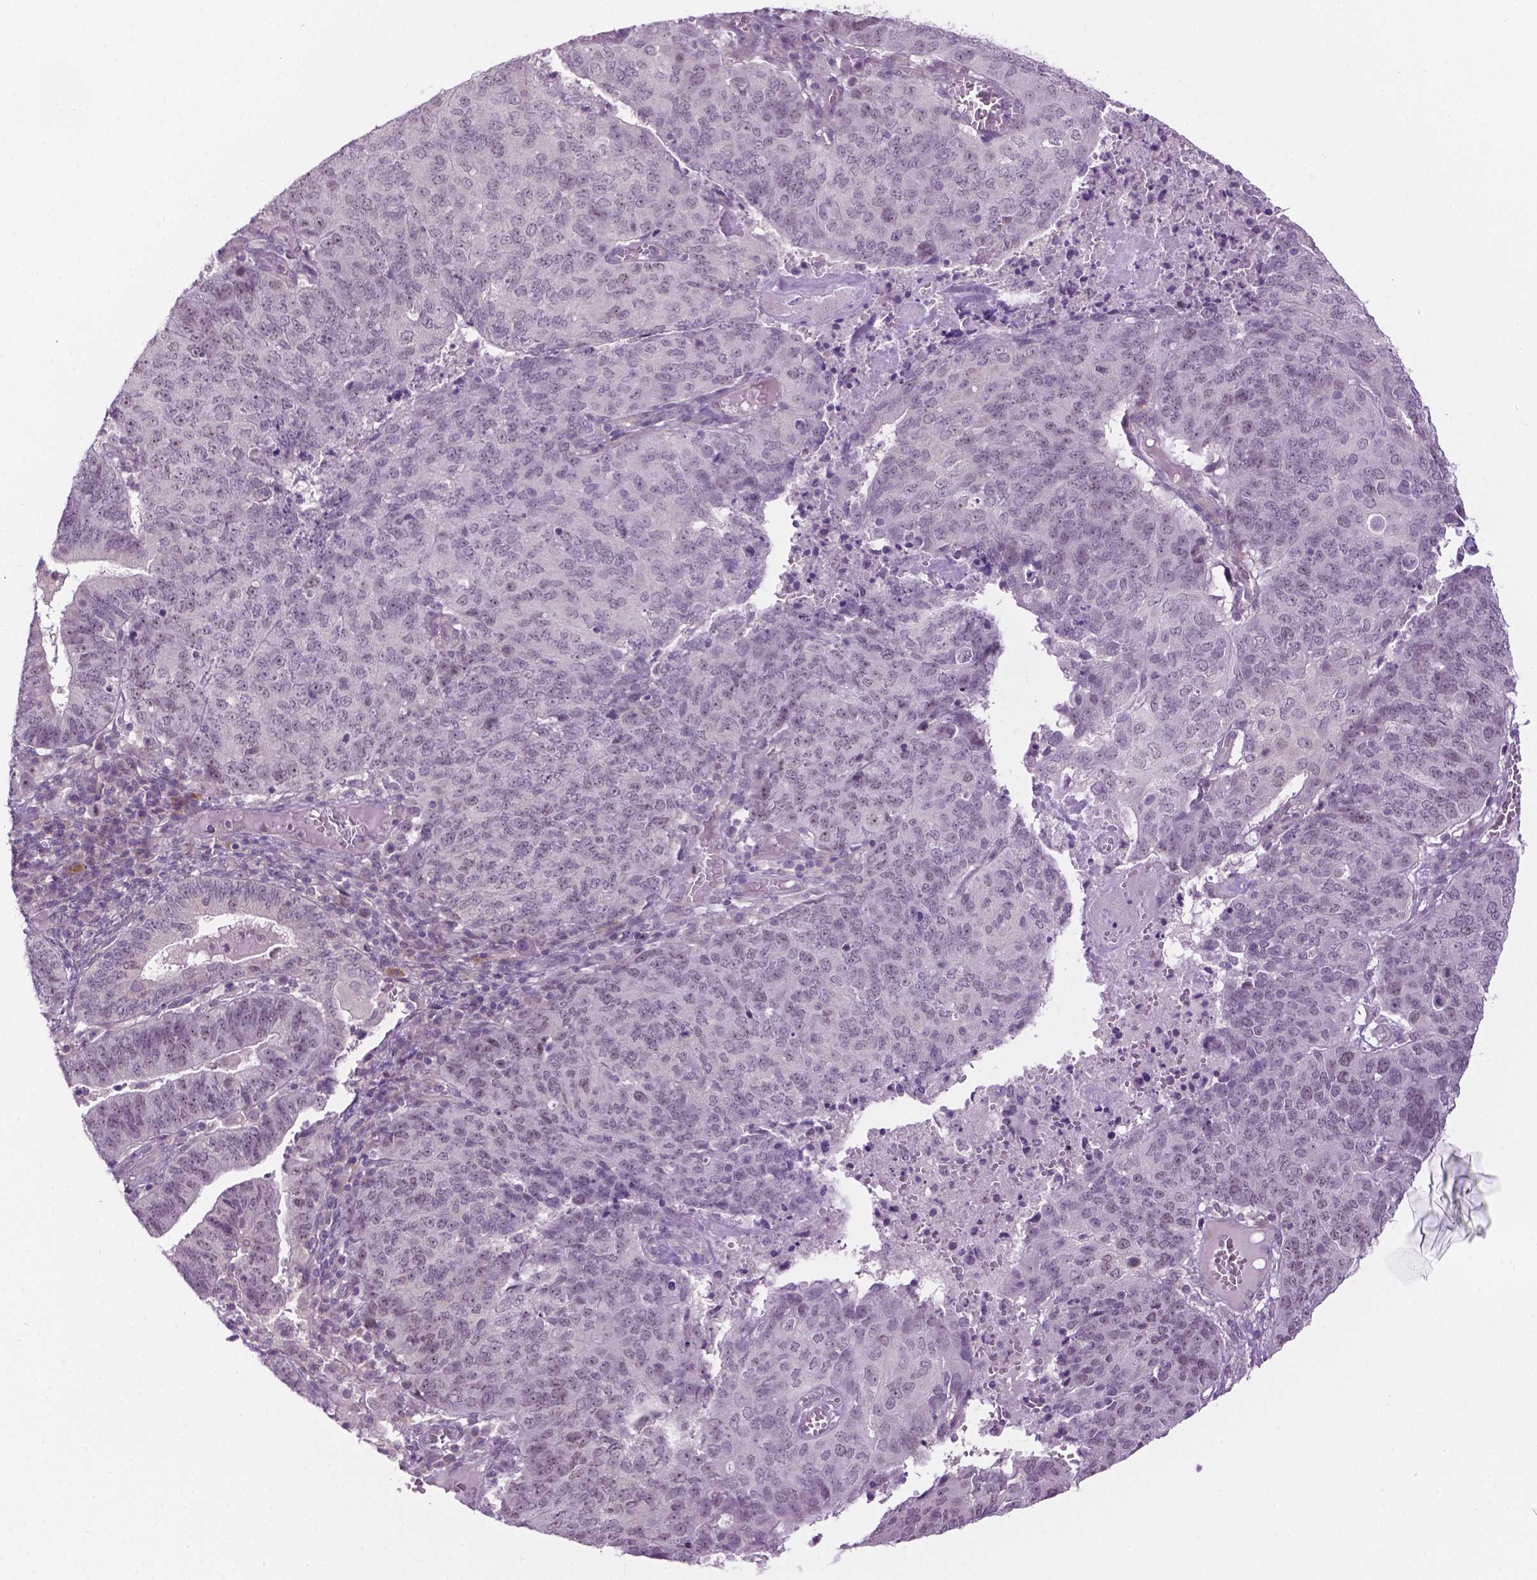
{"staining": {"intensity": "negative", "quantity": "none", "location": "none"}, "tissue": "endometrial cancer", "cell_type": "Tumor cells", "image_type": "cancer", "snomed": [{"axis": "morphology", "description": "Adenocarcinoma, NOS"}, {"axis": "topography", "description": "Endometrium"}], "caption": "This is an IHC histopathology image of adenocarcinoma (endometrial). There is no positivity in tumor cells.", "gene": "DENND4A", "patient": {"sex": "female", "age": 82}}